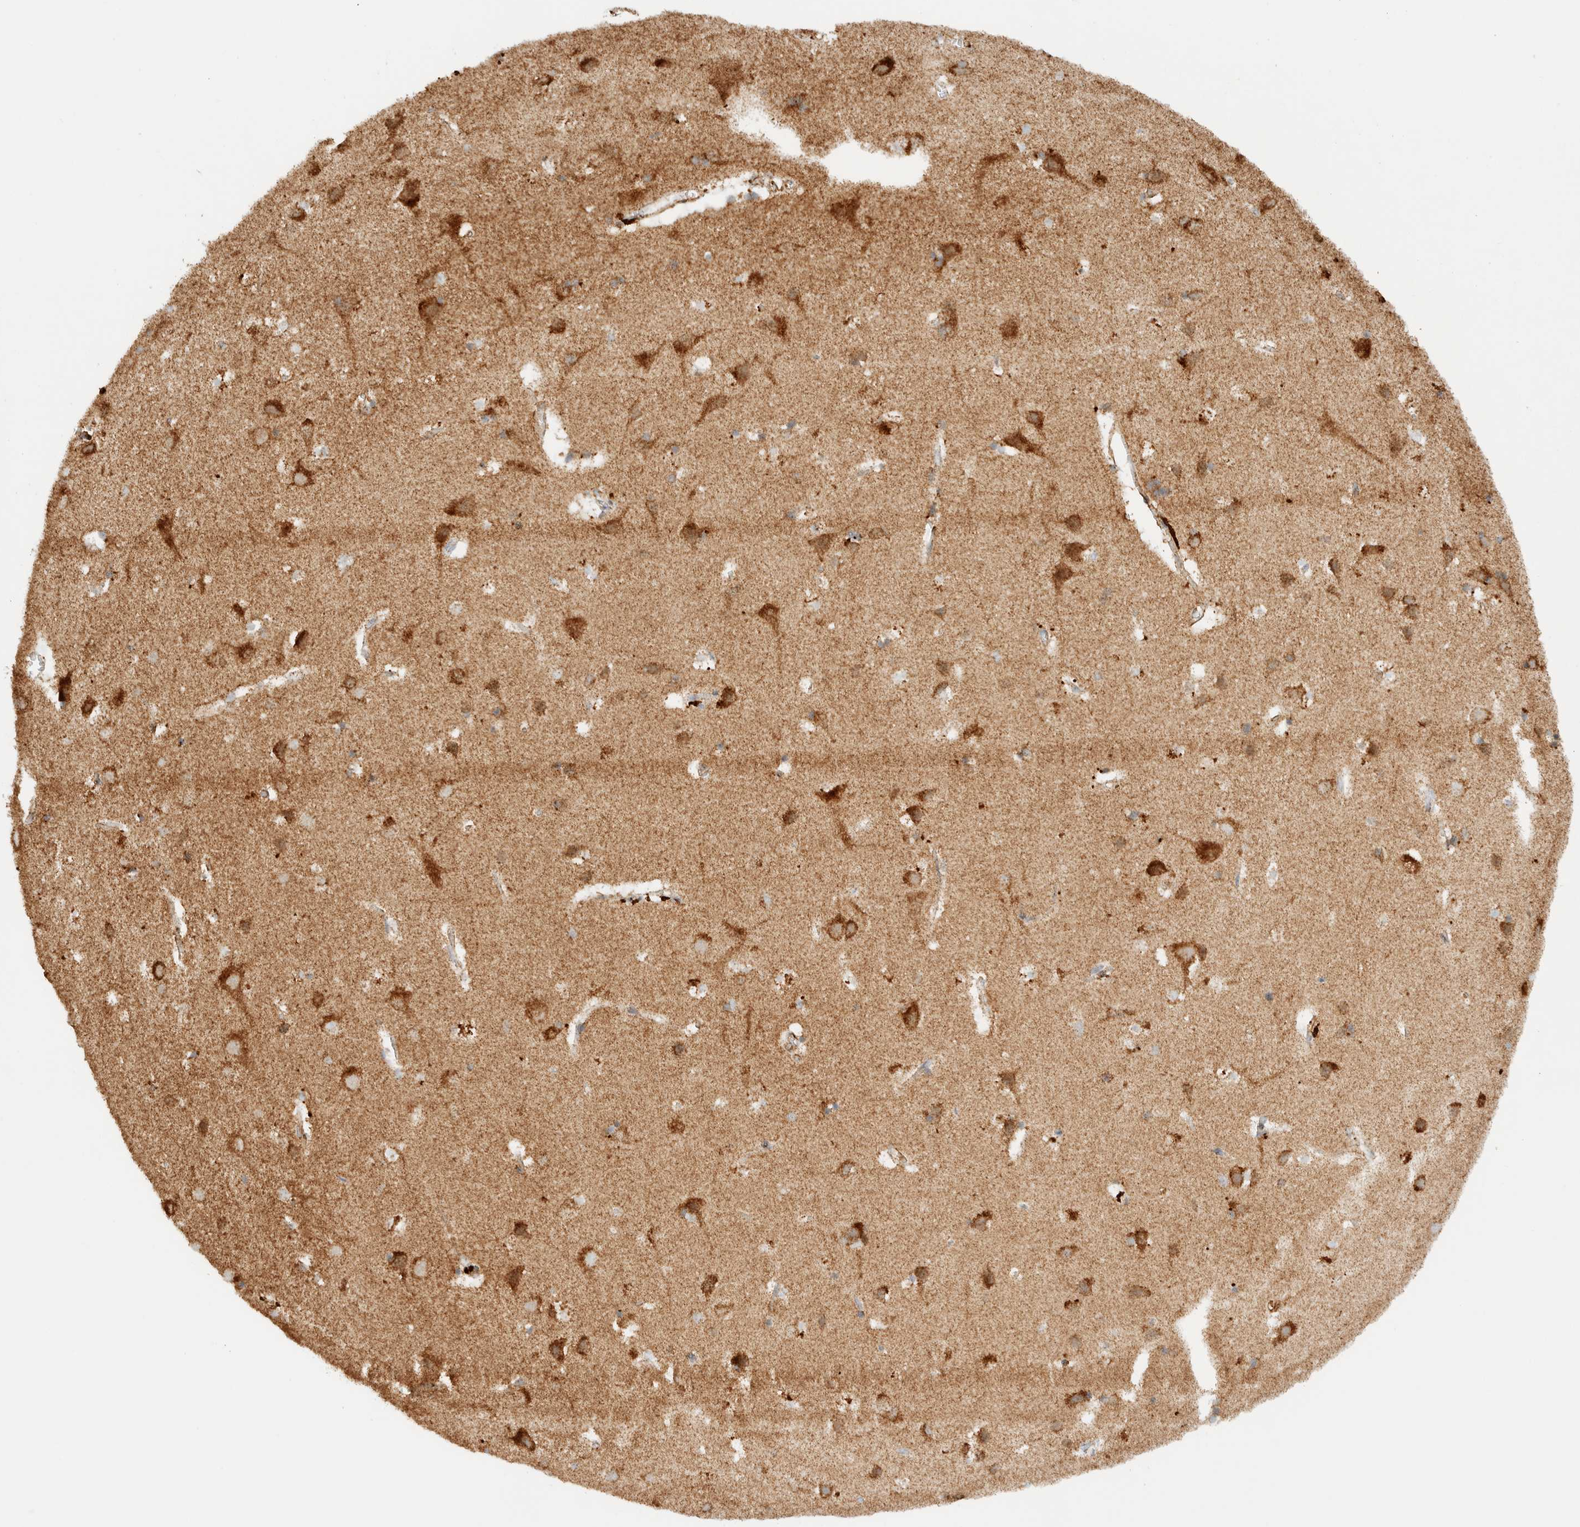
{"staining": {"intensity": "moderate", "quantity": "25%-75%", "location": "cytoplasmic/membranous"}, "tissue": "cerebral cortex", "cell_type": "Endothelial cells", "image_type": "normal", "snomed": [{"axis": "morphology", "description": "Normal tissue, NOS"}, {"axis": "topography", "description": "Cerebral cortex"}], "caption": "Immunohistochemistry of unremarkable cerebral cortex demonstrates medium levels of moderate cytoplasmic/membranous positivity in about 25%-75% of endothelial cells. (DAB (3,3'-diaminobenzidine) IHC, brown staining for protein, blue staining for nuclei).", "gene": "KIFAP3", "patient": {"sex": "male", "age": 54}}